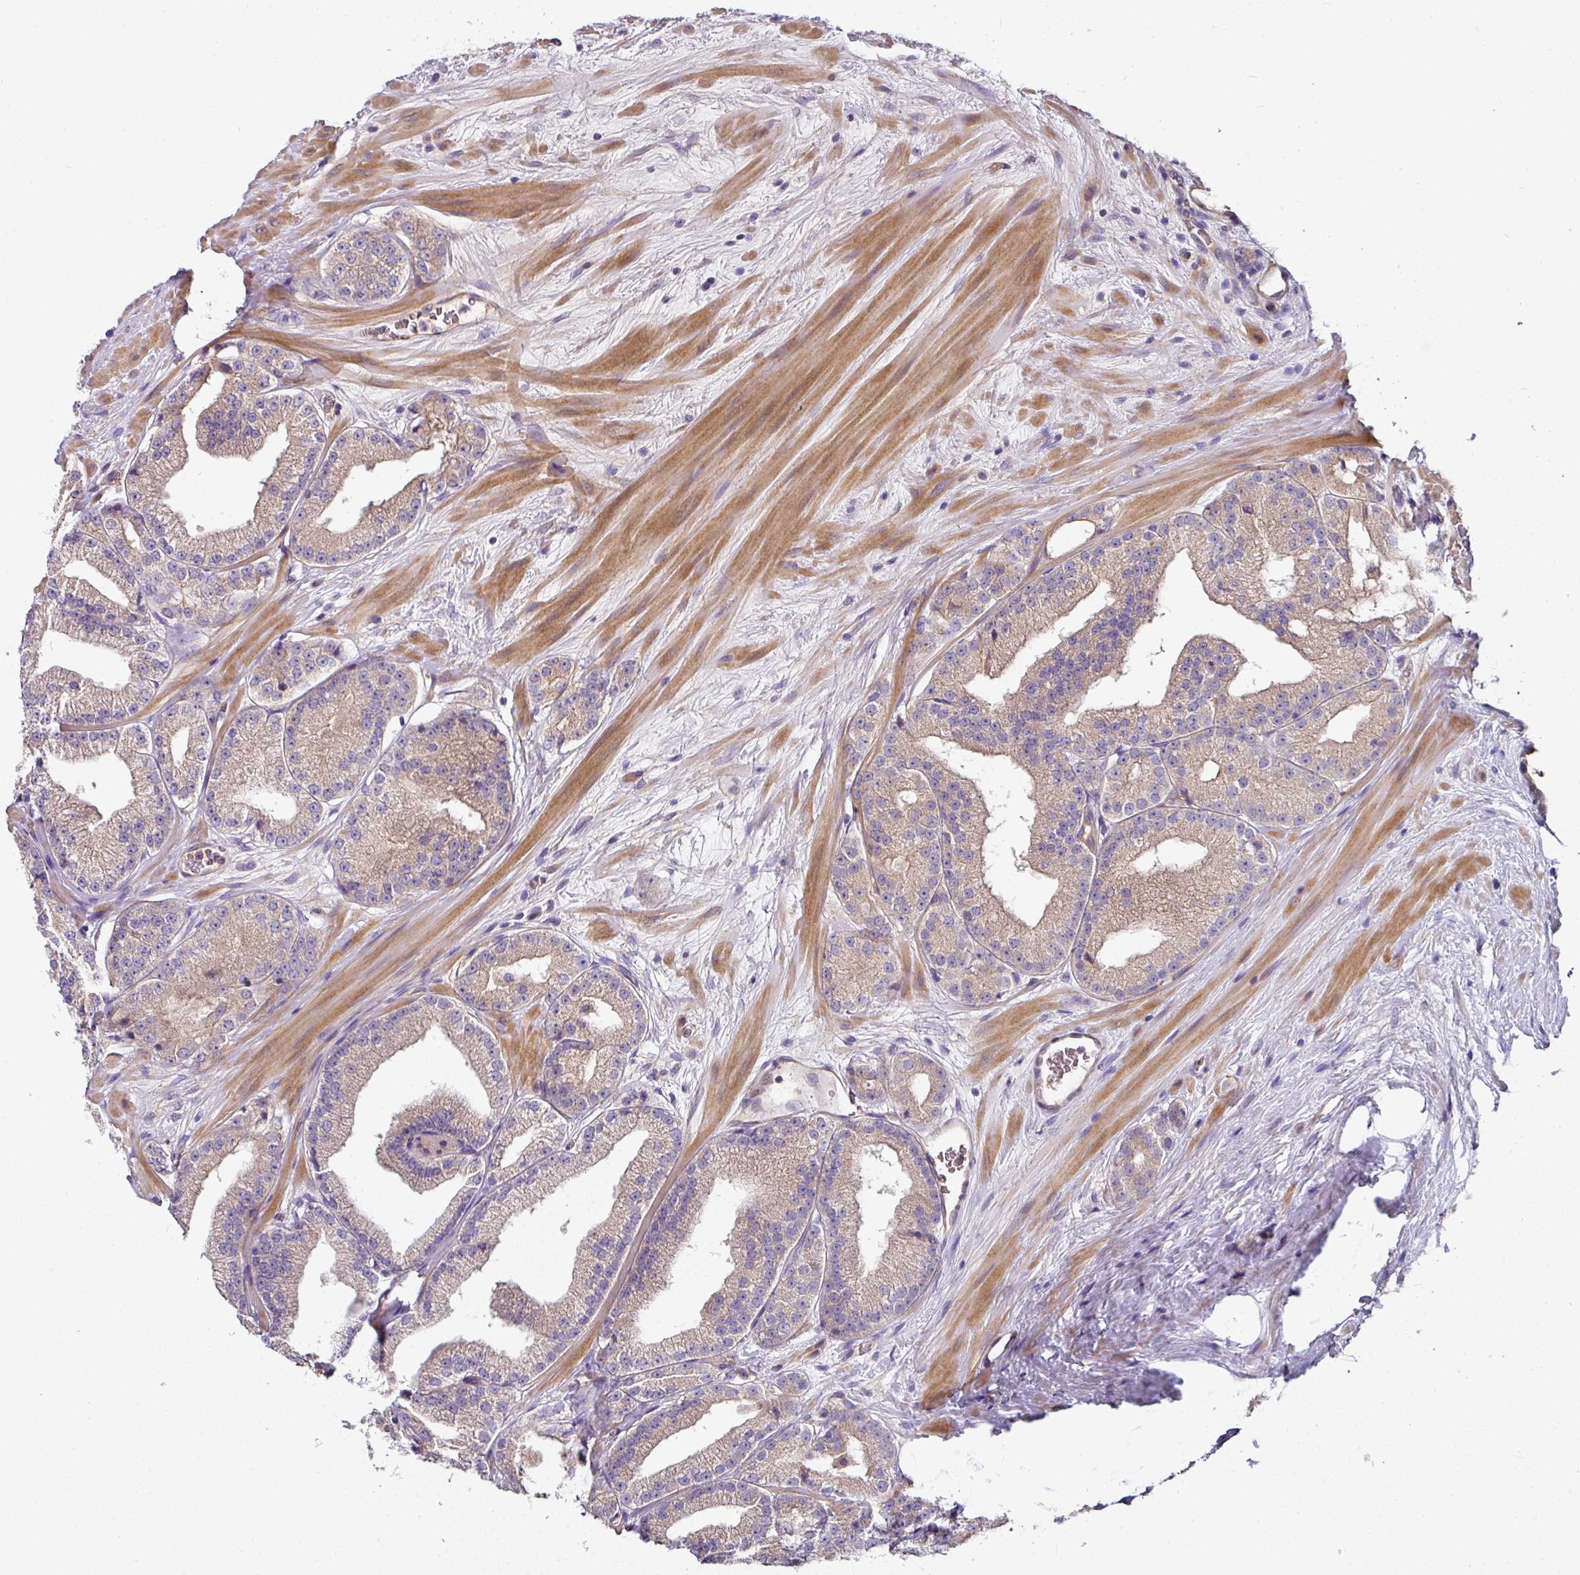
{"staining": {"intensity": "negative", "quantity": "none", "location": "none"}, "tissue": "prostate cancer", "cell_type": "Tumor cells", "image_type": "cancer", "snomed": [{"axis": "morphology", "description": "Adenocarcinoma, High grade"}, {"axis": "topography", "description": "Prostate"}], "caption": "Immunohistochemistry (IHC) micrograph of neoplastic tissue: human adenocarcinoma (high-grade) (prostate) stained with DAB exhibits no significant protein staining in tumor cells.", "gene": "C4orf48", "patient": {"sex": "male", "age": 68}}